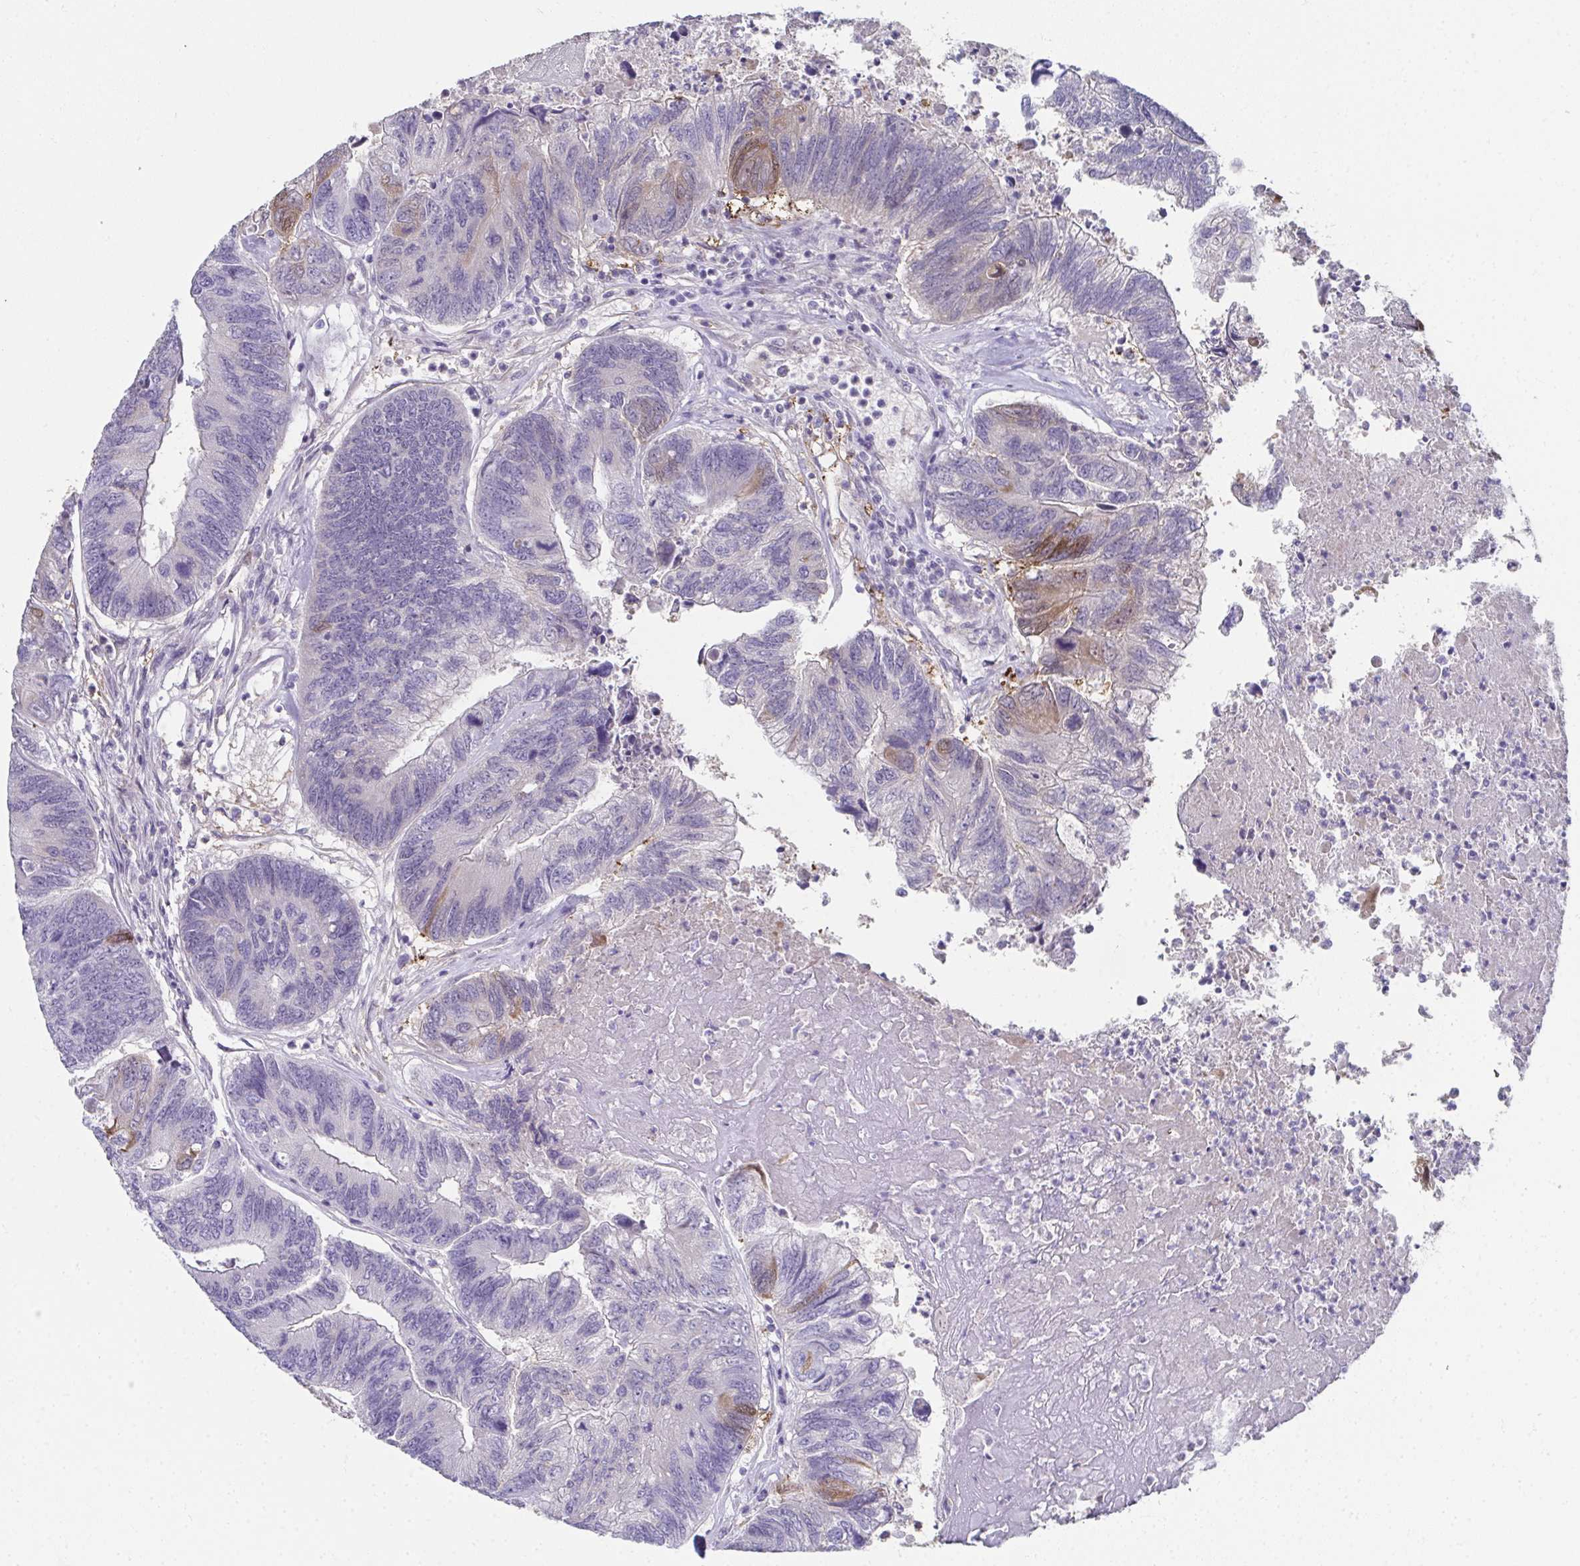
{"staining": {"intensity": "moderate", "quantity": "<25%", "location": "cytoplasmic/membranous"}, "tissue": "colorectal cancer", "cell_type": "Tumor cells", "image_type": "cancer", "snomed": [{"axis": "morphology", "description": "Adenocarcinoma, NOS"}, {"axis": "topography", "description": "Colon"}], "caption": "Immunohistochemical staining of colorectal cancer (adenocarcinoma) shows low levels of moderate cytoplasmic/membranous protein staining in about <25% of tumor cells.", "gene": "RBP1", "patient": {"sex": "female", "age": 67}}